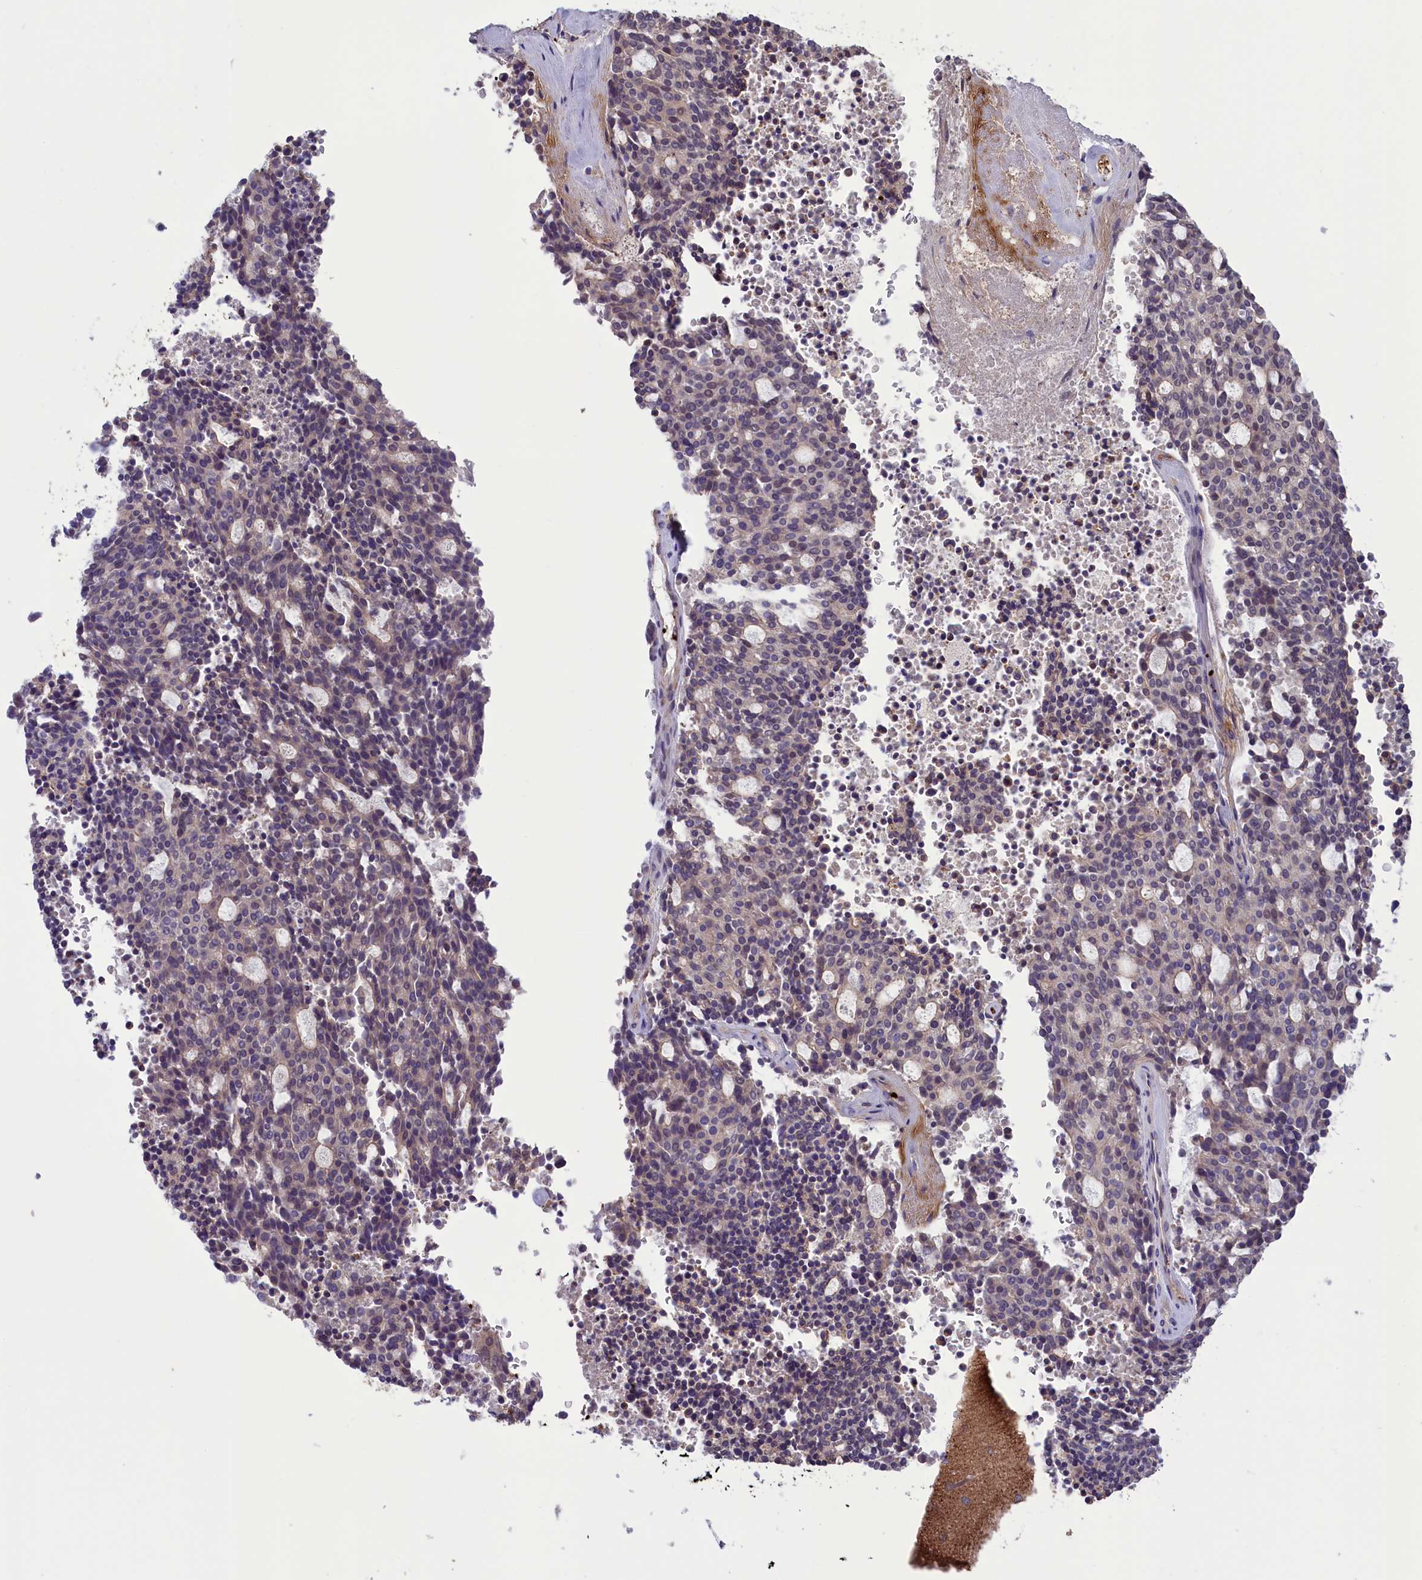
{"staining": {"intensity": "negative", "quantity": "none", "location": "none"}, "tissue": "carcinoid", "cell_type": "Tumor cells", "image_type": "cancer", "snomed": [{"axis": "morphology", "description": "Carcinoid, malignant, NOS"}, {"axis": "topography", "description": "Pancreas"}], "caption": "IHC image of human carcinoid (malignant) stained for a protein (brown), which demonstrates no staining in tumor cells.", "gene": "HEATR3", "patient": {"sex": "female", "age": 54}}